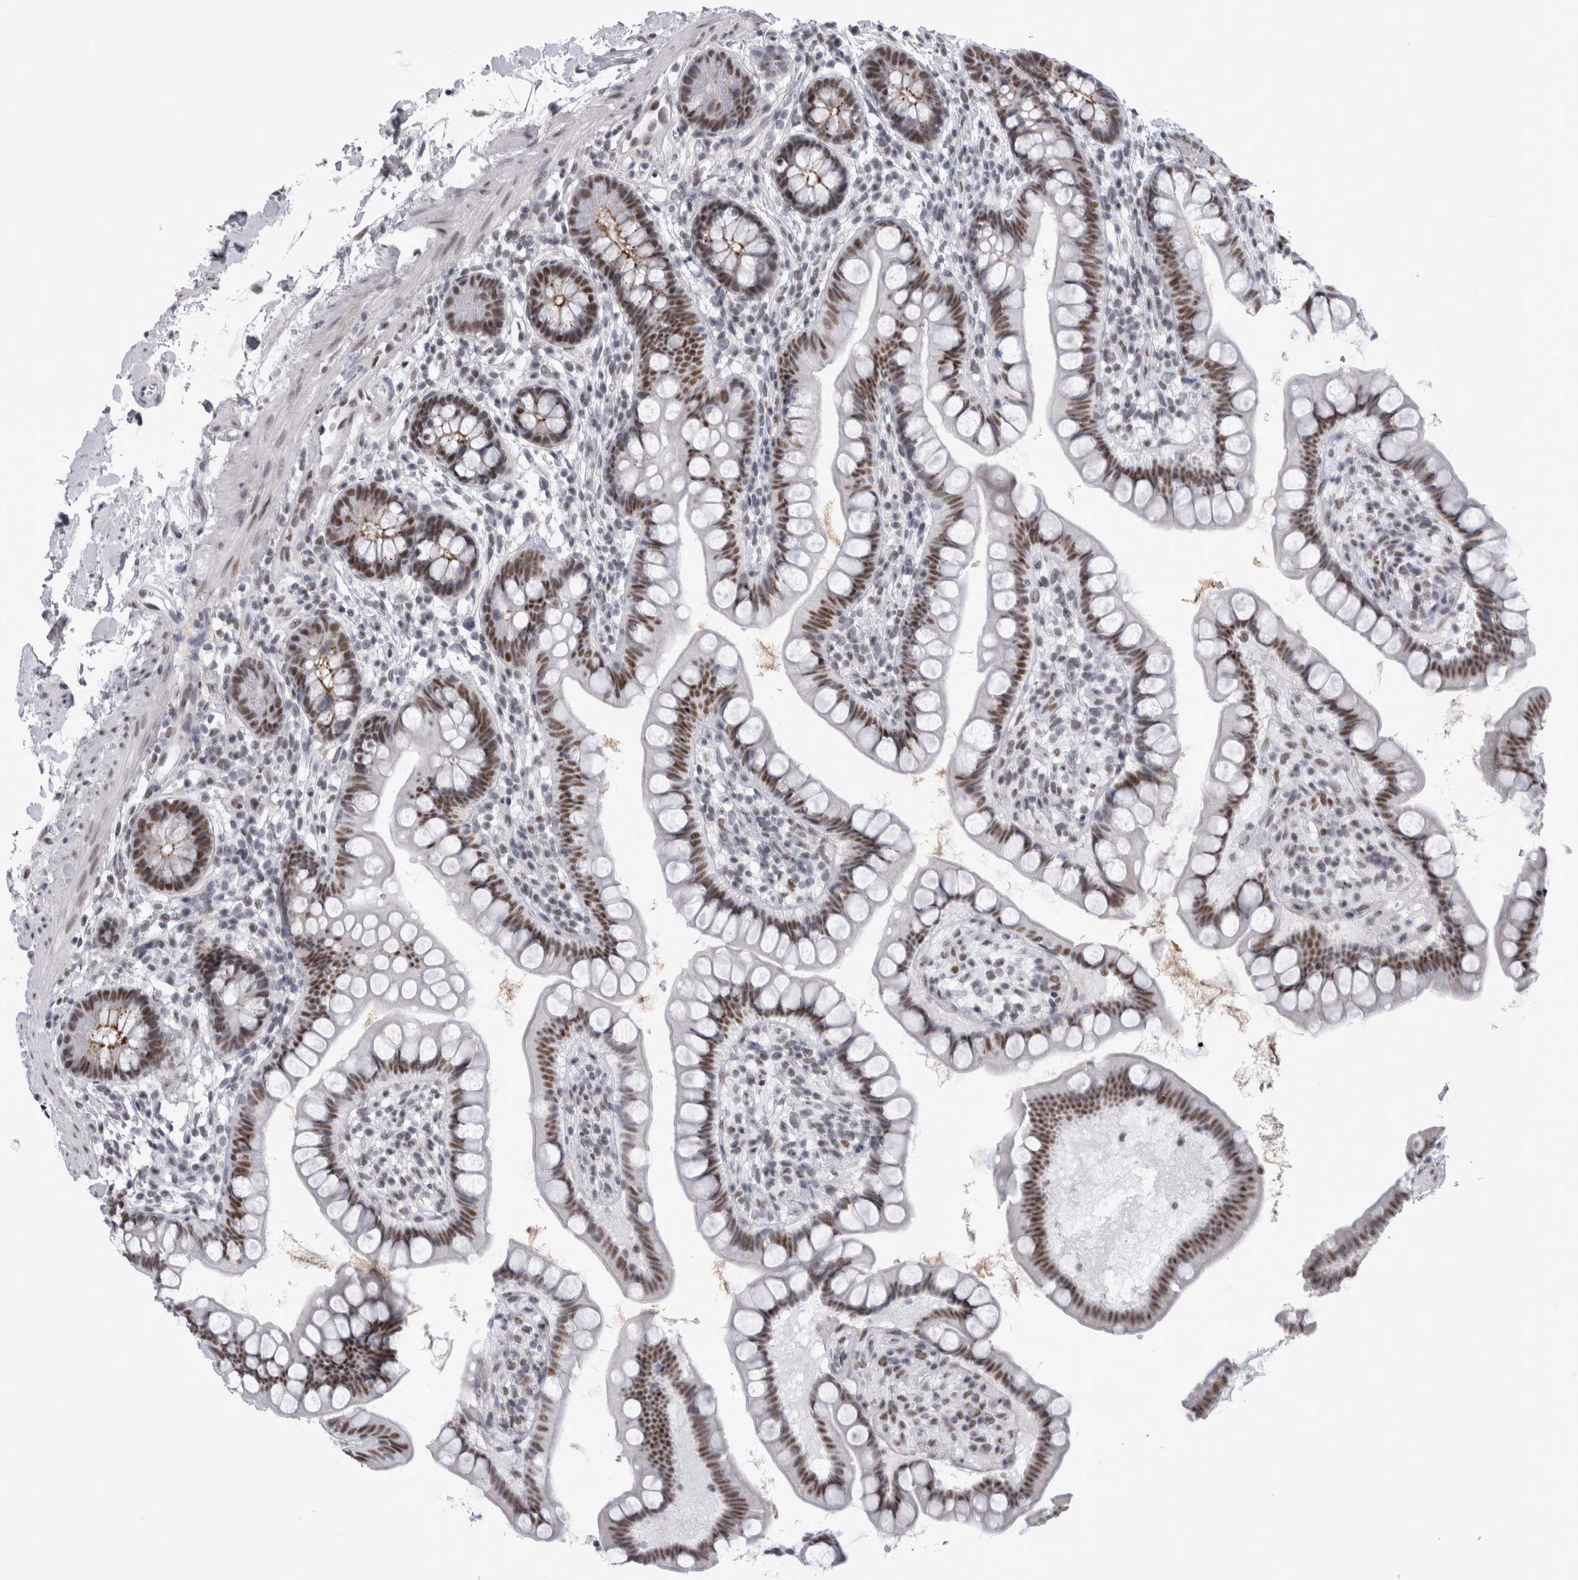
{"staining": {"intensity": "strong", "quantity": "25%-75%", "location": "nuclear"}, "tissue": "small intestine", "cell_type": "Glandular cells", "image_type": "normal", "snomed": [{"axis": "morphology", "description": "Normal tissue, NOS"}, {"axis": "topography", "description": "Small intestine"}], "caption": "Protein staining demonstrates strong nuclear expression in approximately 25%-75% of glandular cells in unremarkable small intestine.", "gene": "API5", "patient": {"sex": "female", "age": 84}}